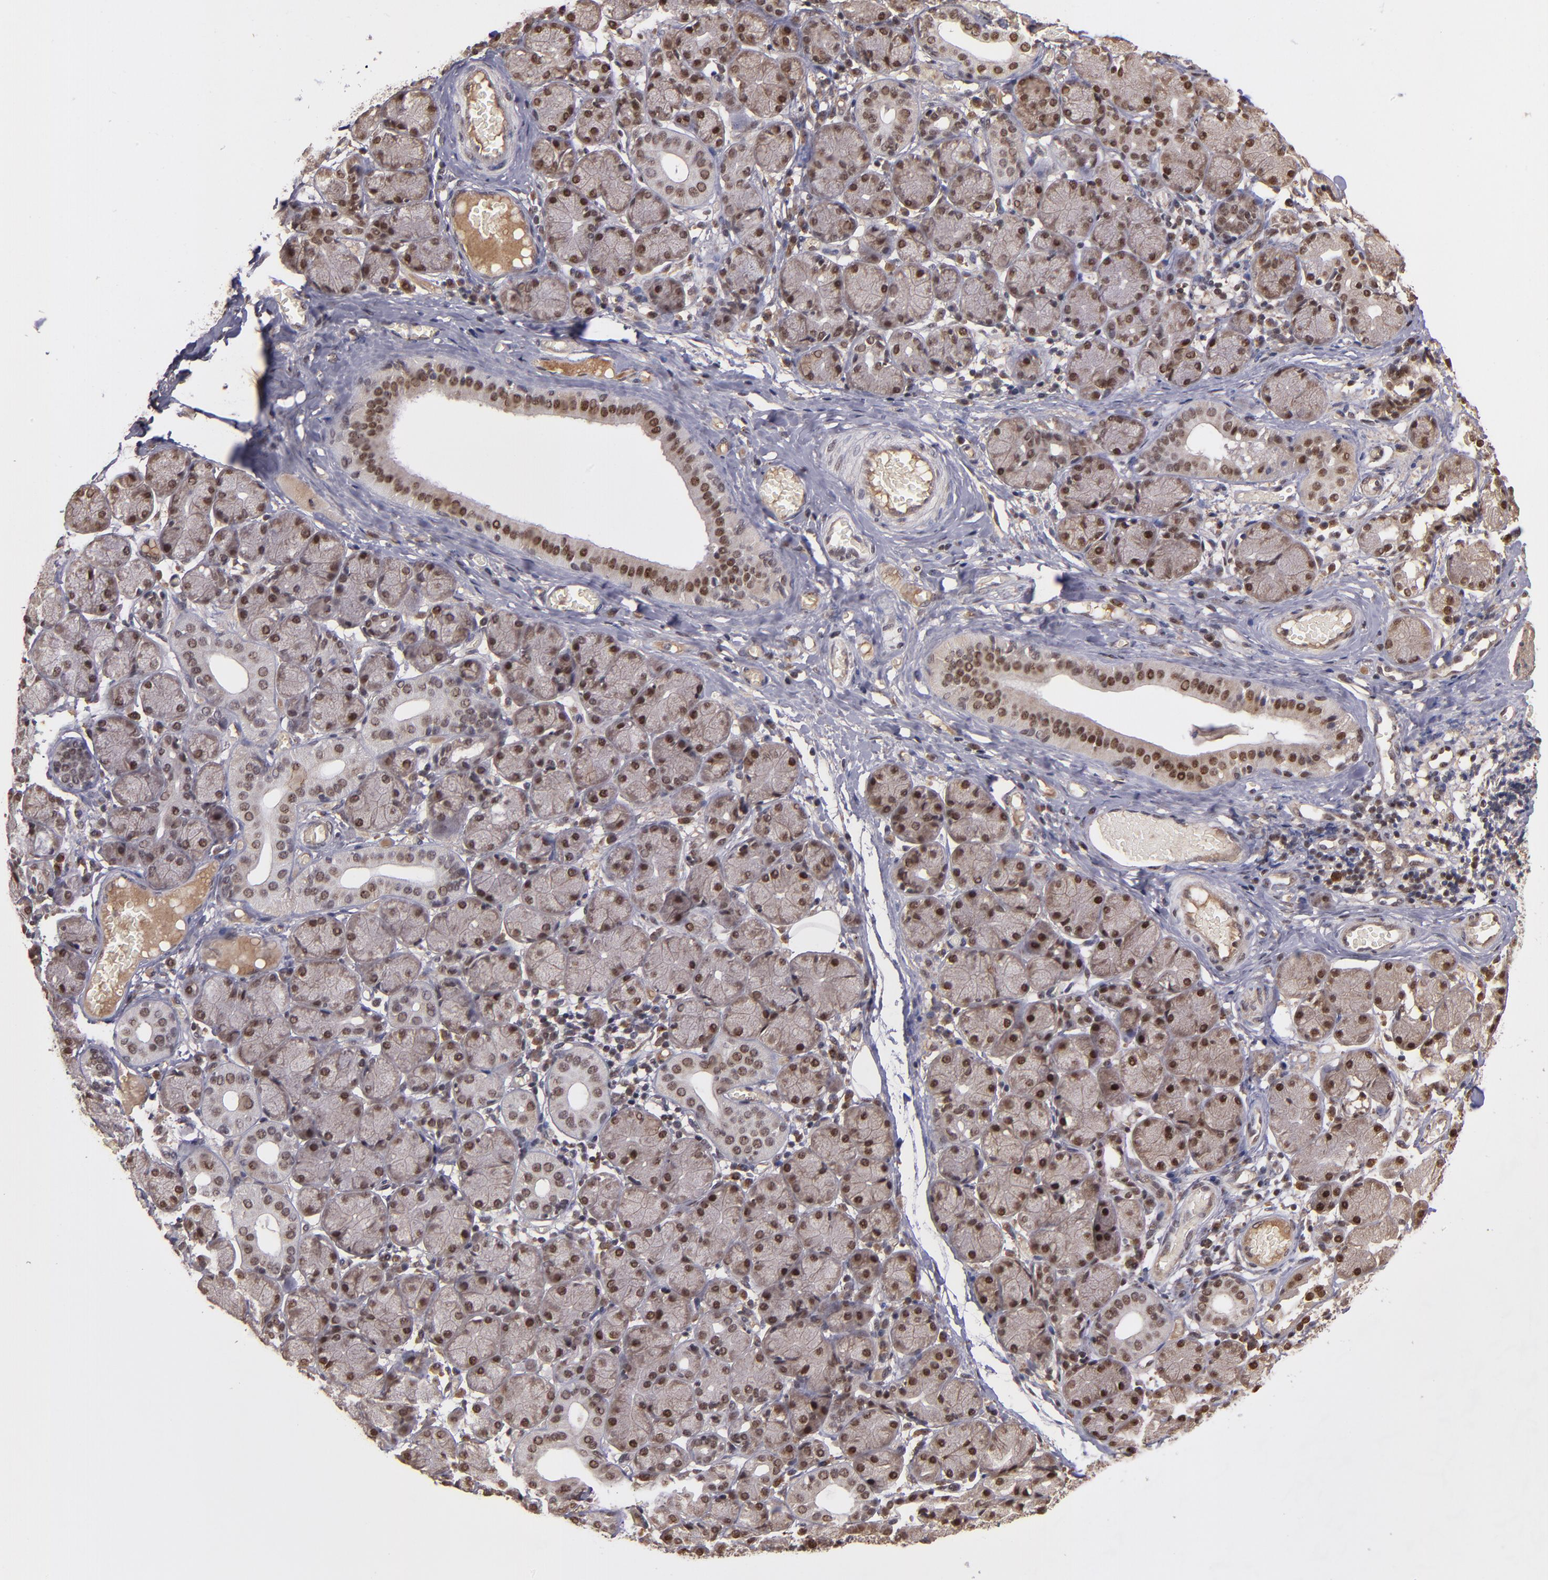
{"staining": {"intensity": "moderate", "quantity": ">75%", "location": "nuclear"}, "tissue": "salivary gland", "cell_type": "Glandular cells", "image_type": "normal", "snomed": [{"axis": "morphology", "description": "Normal tissue, NOS"}, {"axis": "topography", "description": "Salivary gland"}], "caption": "Normal salivary gland was stained to show a protein in brown. There is medium levels of moderate nuclear staining in about >75% of glandular cells. (DAB IHC, brown staining for protein, blue staining for nuclei).", "gene": "ABHD12B", "patient": {"sex": "female", "age": 24}}